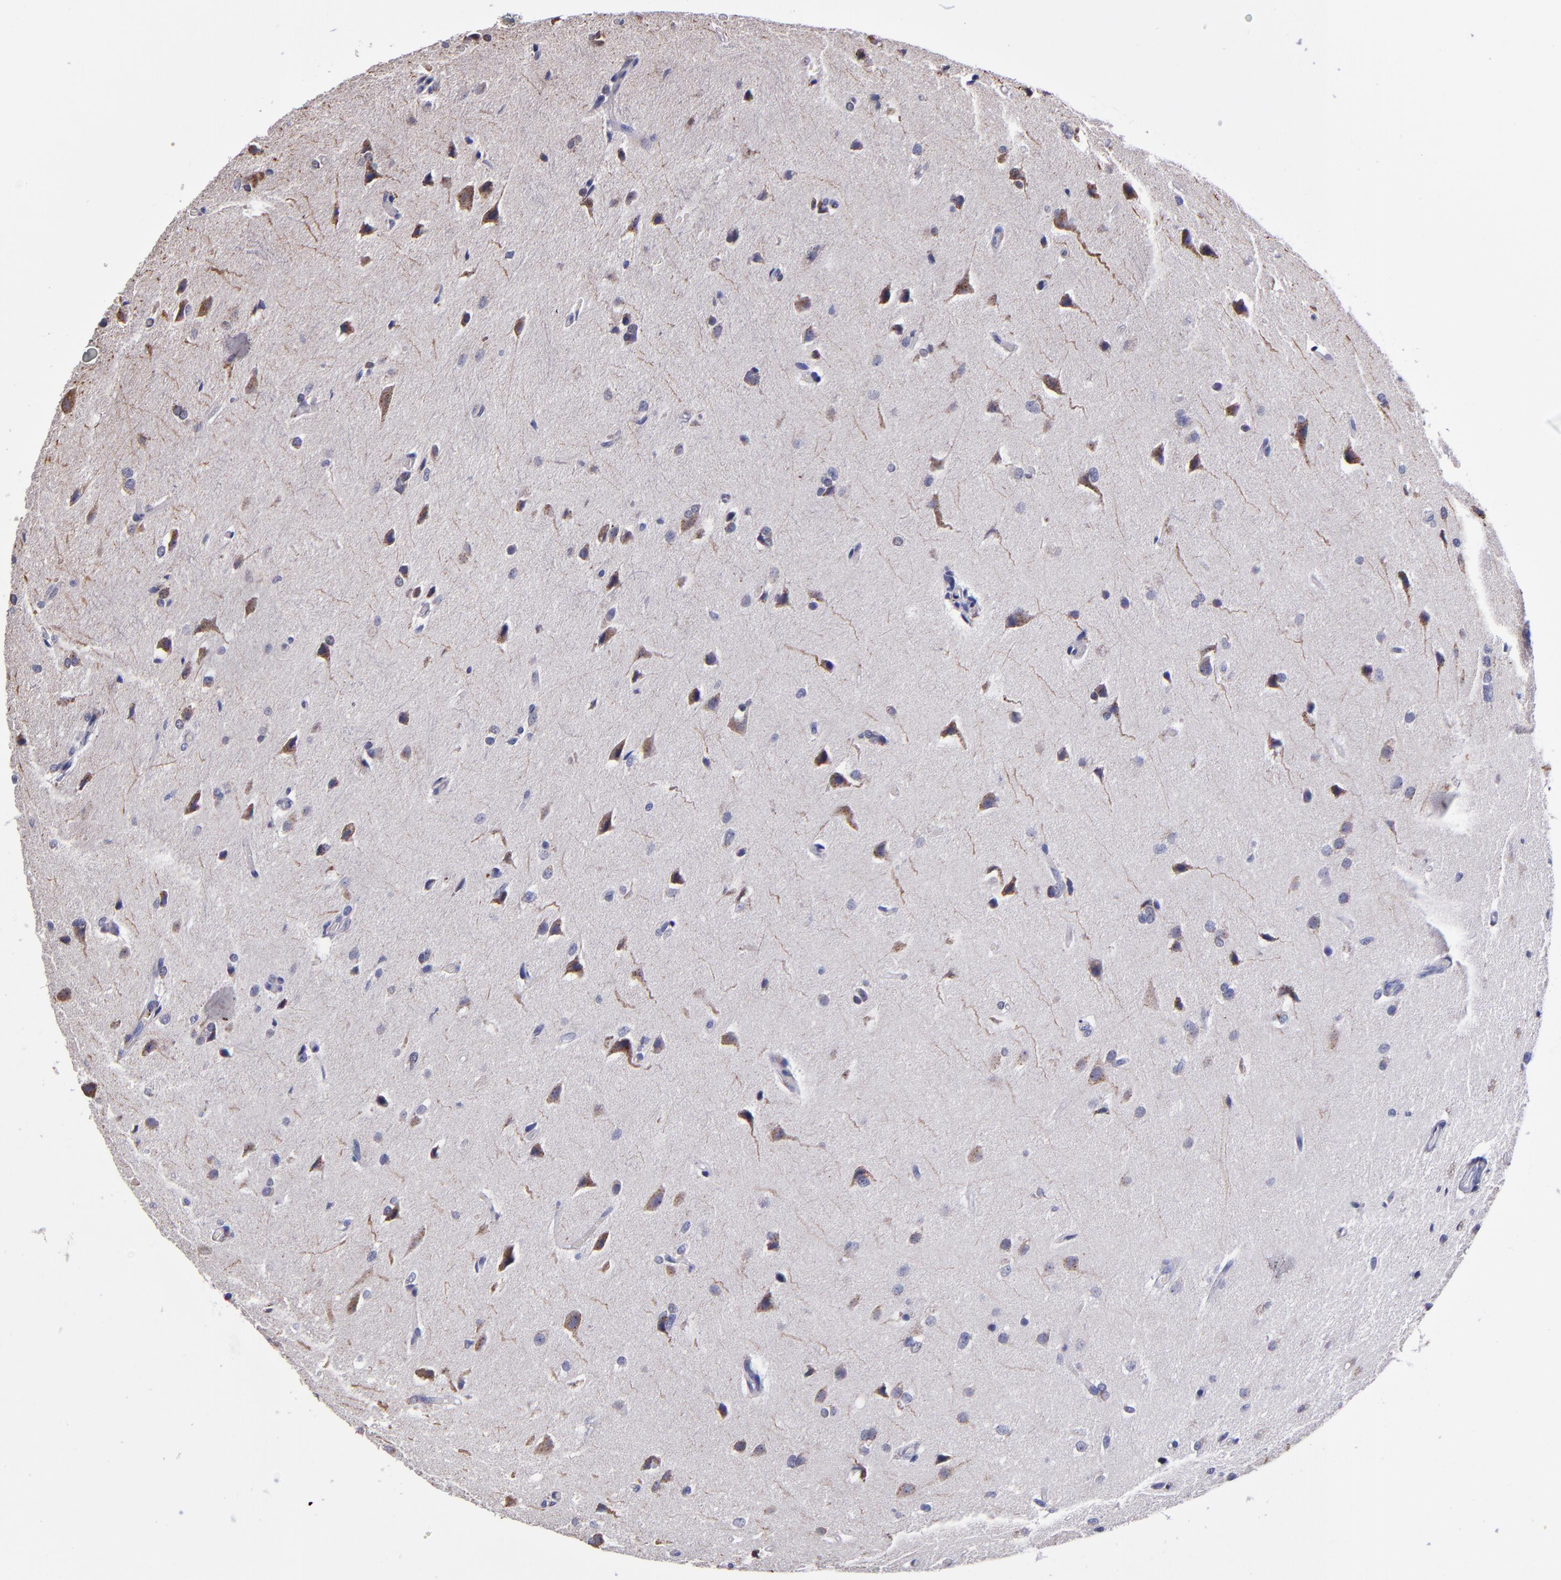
{"staining": {"intensity": "weak", "quantity": "25%-75%", "location": "cytoplasmic/membranous"}, "tissue": "glioma", "cell_type": "Tumor cells", "image_type": "cancer", "snomed": [{"axis": "morphology", "description": "Glioma, malignant, High grade"}, {"axis": "topography", "description": "Brain"}], "caption": "Glioma stained for a protein demonstrates weak cytoplasmic/membranous positivity in tumor cells.", "gene": "SELP", "patient": {"sex": "male", "age": 68}}